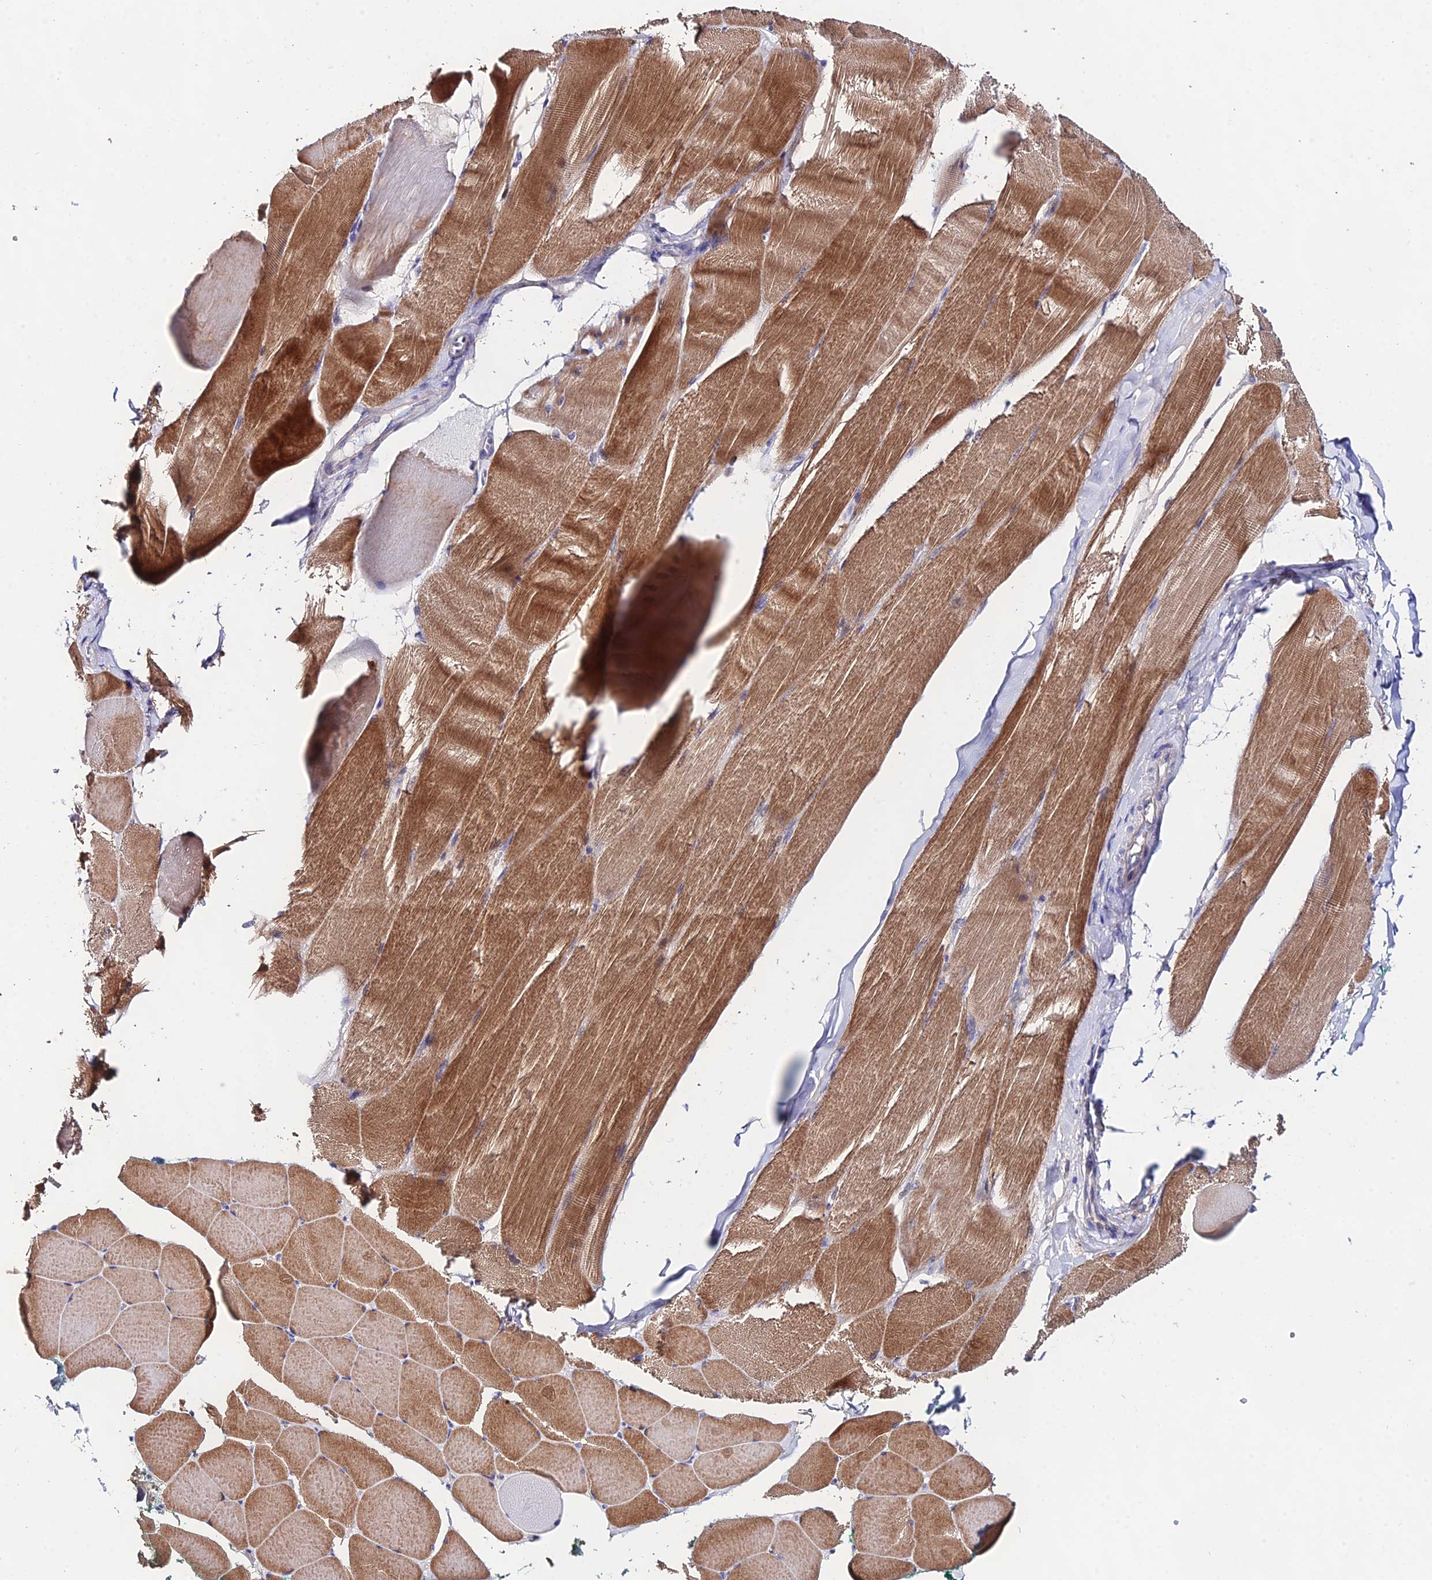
{"staining": {"intensity": "moderate", "quantity": ">75%", "location": "cytoplasmic/membranous"}, "tissue": "skeletal muscle", "cell_type": "Myocytes", "image_type": "normal", "snomed": [{"axis": "morphology", "description": "Normal tissue, NOS"}, {"axis": "morphology", "description": "Squamous cell carcinoma, NOS"}, {"axis": "topography", "description": "Skeletal muscle"}], "caption": "Protein expression analysis of unremarkable human skeletal muscle reveals moderate cytoplasmic/membranous staining in approximately >75% of myocytes.", "gene": "PPP2R2A", "patient": {"sex": "male", "age": 51}}